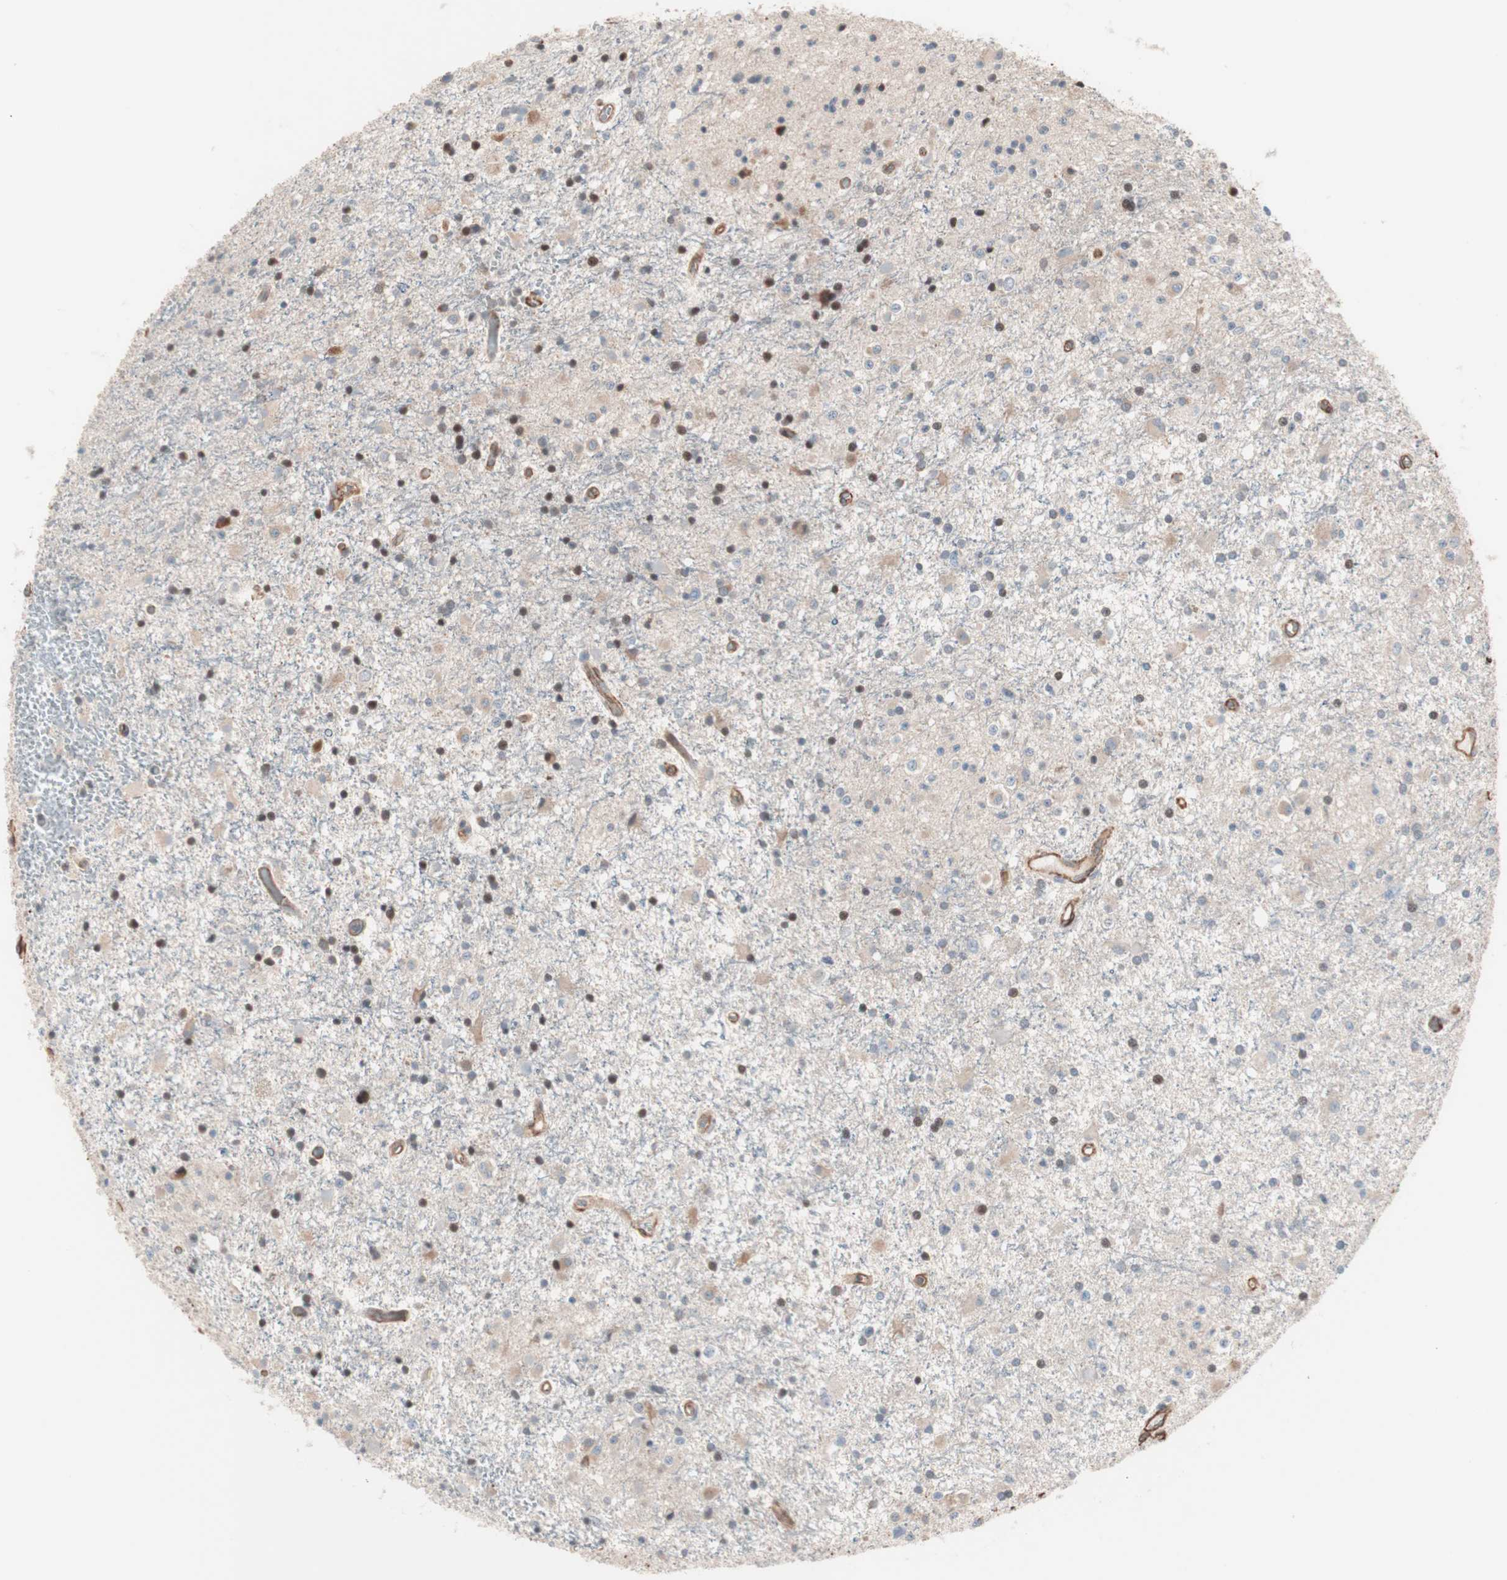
{"staining": {"intensity": "negative", "quantity": "none", "location": "none"}, "tissue": "glioma", "cell_type": "Tumor cells", "image_type": "cancer", "snomed": [{"axis": "morphology", "description": "Glioma, malignant, Low grade"}, {"axis": "topography", "description": "Brain"}], "caption": "Micrograph shows no protein expression in tumor cells of glioma tissue.", "gene": "ALG5", "patient": {"sex": "male", "age": 58}}